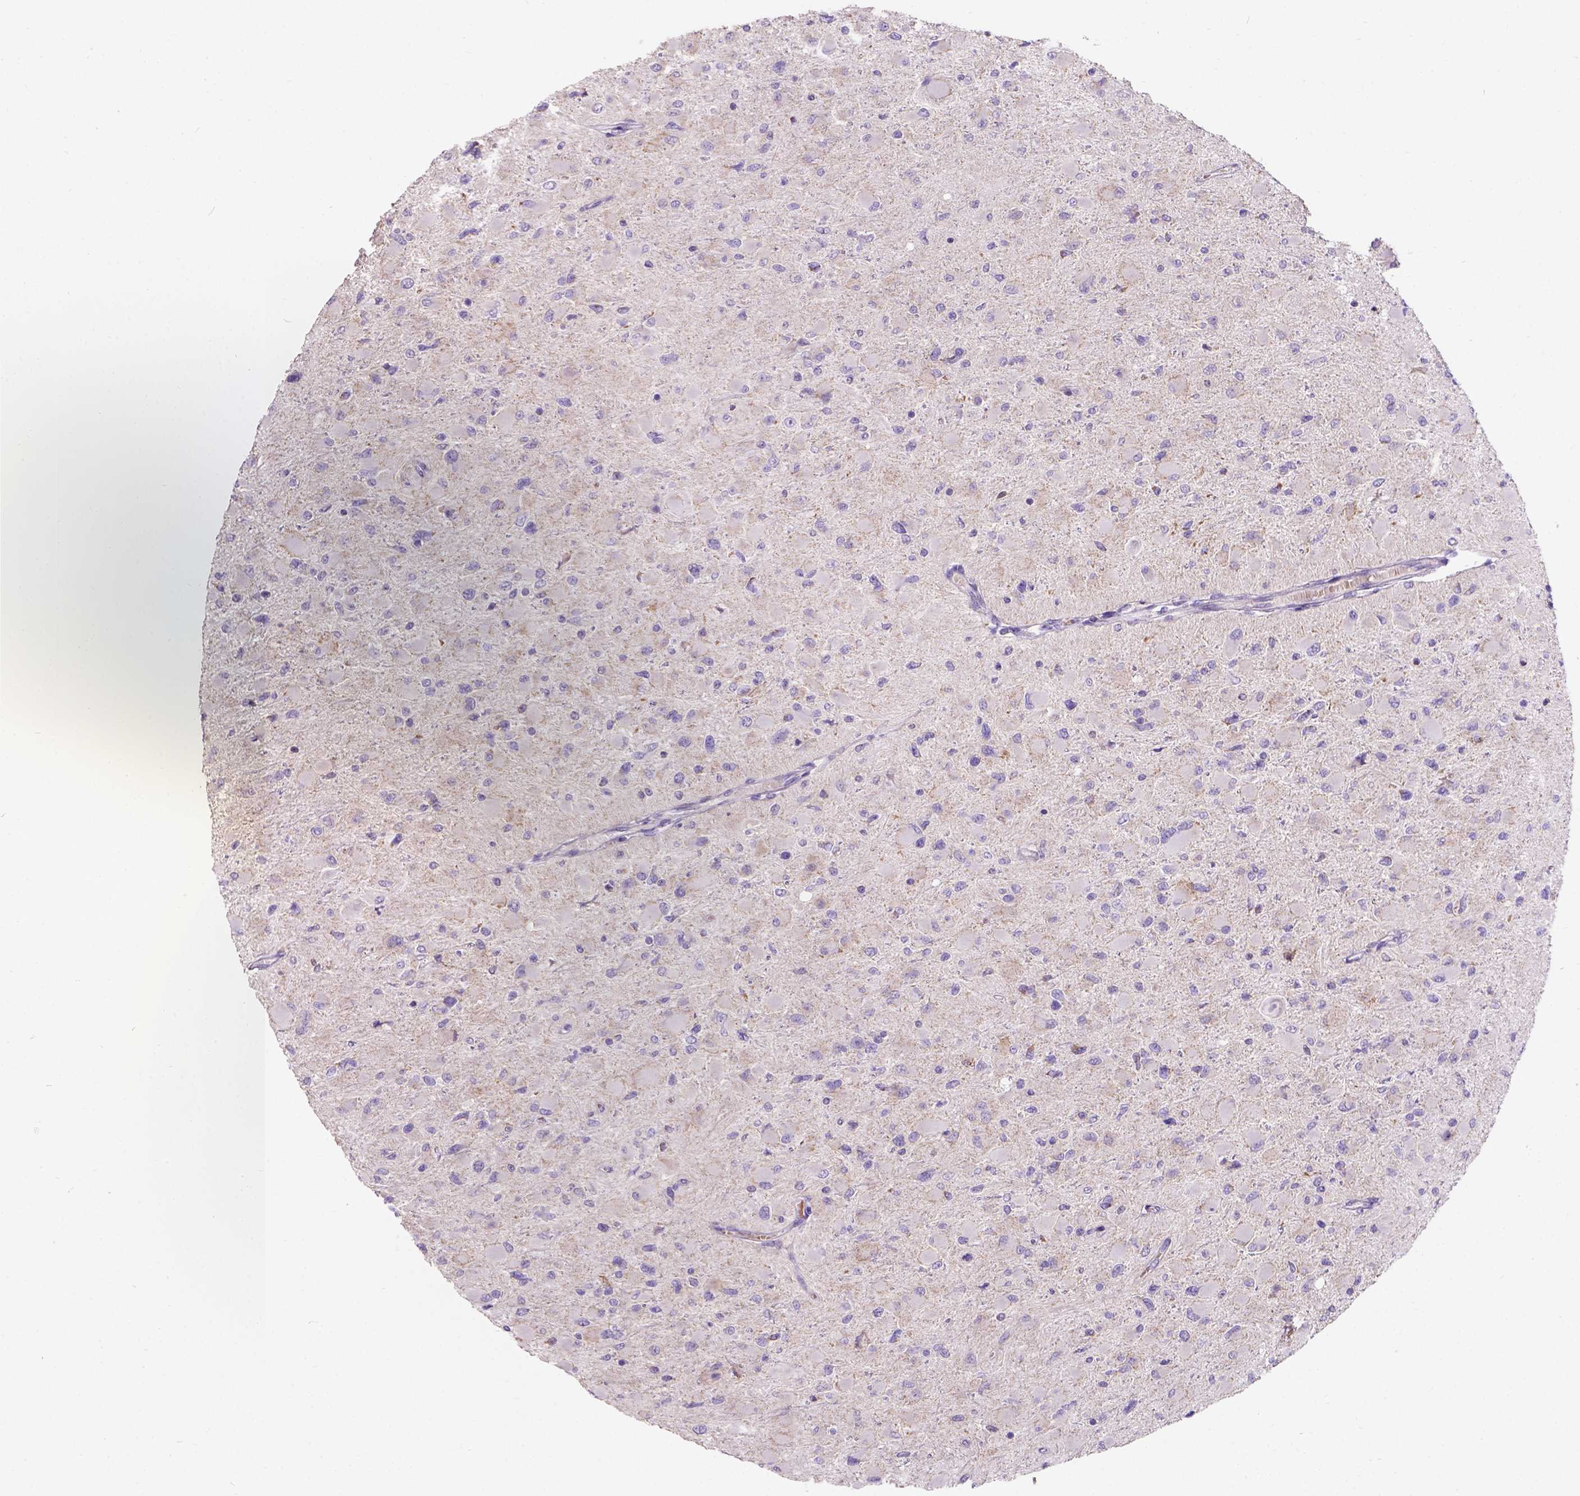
{"staining": {"intensity": "negative", "quantity": "none", "location": "none"}, "tissue": "glioma", "cell_type": "Tumor cells", "image_type": "cancer", "snomed": [{"axis": "morphology", "description": "Glioma, malignant, High grade"}, {"axis": "topography", "description": "Cerebral cortex"}], "caption": "Immunohistochemistry histopathology image of neoplastic tissue: glioma stained with DAB shows no significant protein positivity in tumor cells.", "gene": "L2HGDH", "patient": {"sex": "female", "age": 36}}